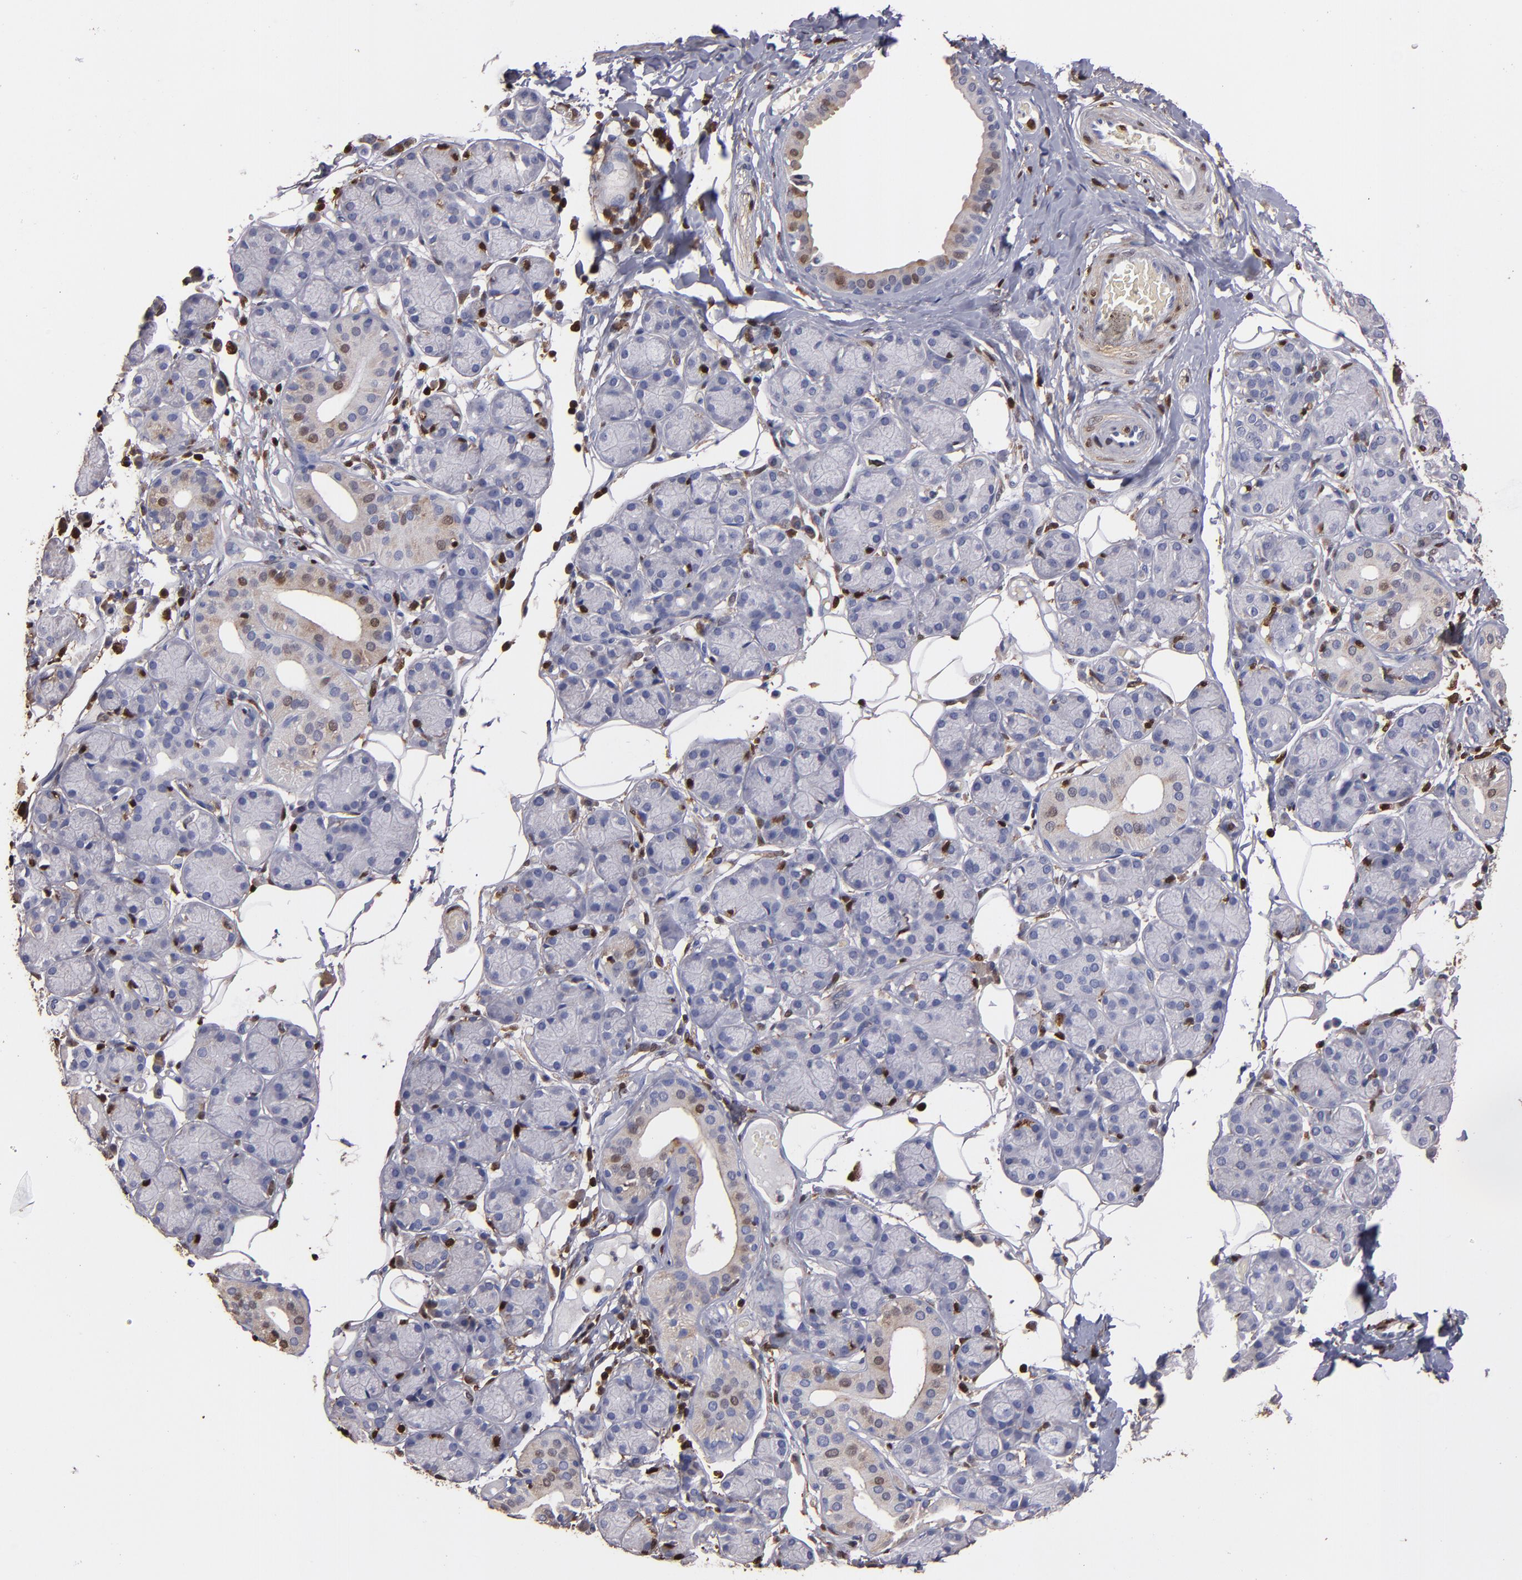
{"staining": {"intensity": "moderate", "quantity": "<25%", "location": "cytoplasmic/membranous"}, "tissue": "salivary gland", "cell_type": "Glandular cells", "image_type": "normal", "snomed": [{"axis": "morphology", "description": "Normal tissue, NOS"}, {"axis": "topography", "description": "Salivary gland"}], "caption": "High-magnification brightfield microscopy of normal salivary gland stained with DAB (3,3'-diaminobenzidine) (brown) and counterstained with hematoxylin (blue). glandular cells exhibit moderate cytoplasmic/membranous positivity is seen in approximately<25% of cells. (brown staining indicates protein expression, while blue staining denotes nuclei).", "gene": "S100A4", "patient": {"sex": "male", "age": 54}}